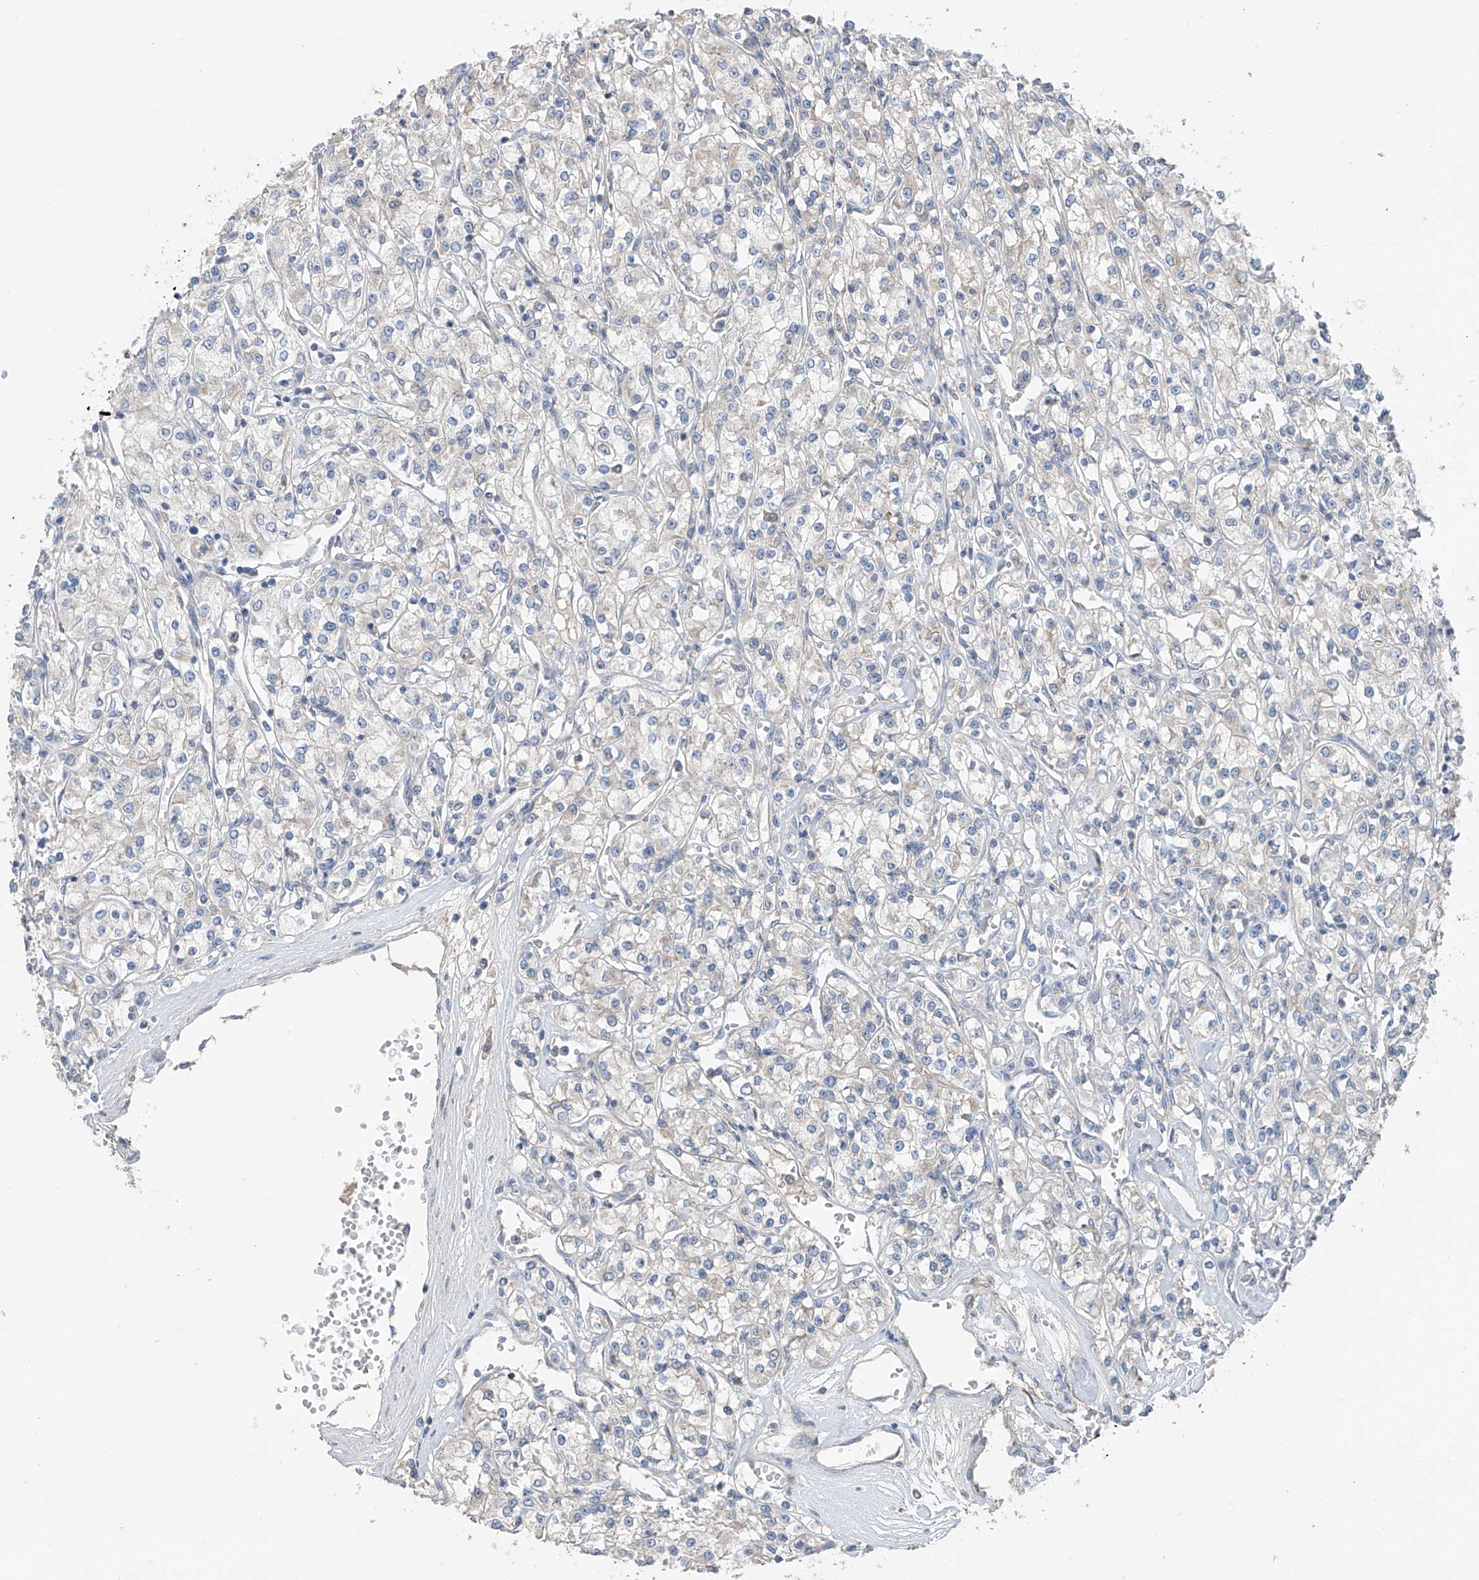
{"staining": {"intensity": "negative", "quantity": "none", "location": "none"}, "tissue": "renal cancer", "cell_type": "Tumor cells", "image_type": "cancer", "snomed": [{"axis": "morphology", "description": "Adenocarcinoma, NOS"}, {"axis": "topography", "description": "Kidney"}], "caption": "DAB (3,3'-diaminobenzidine) immunohistochemical staining of human adenocarcinoma (renal) demonstrates no significant positivity in tumor cells. (Immunohistochemistry (ihc), brightfield microscopy, high magnification).", "gene": "GALNTL6", "patient": {"sex": "female", "age": 59}}